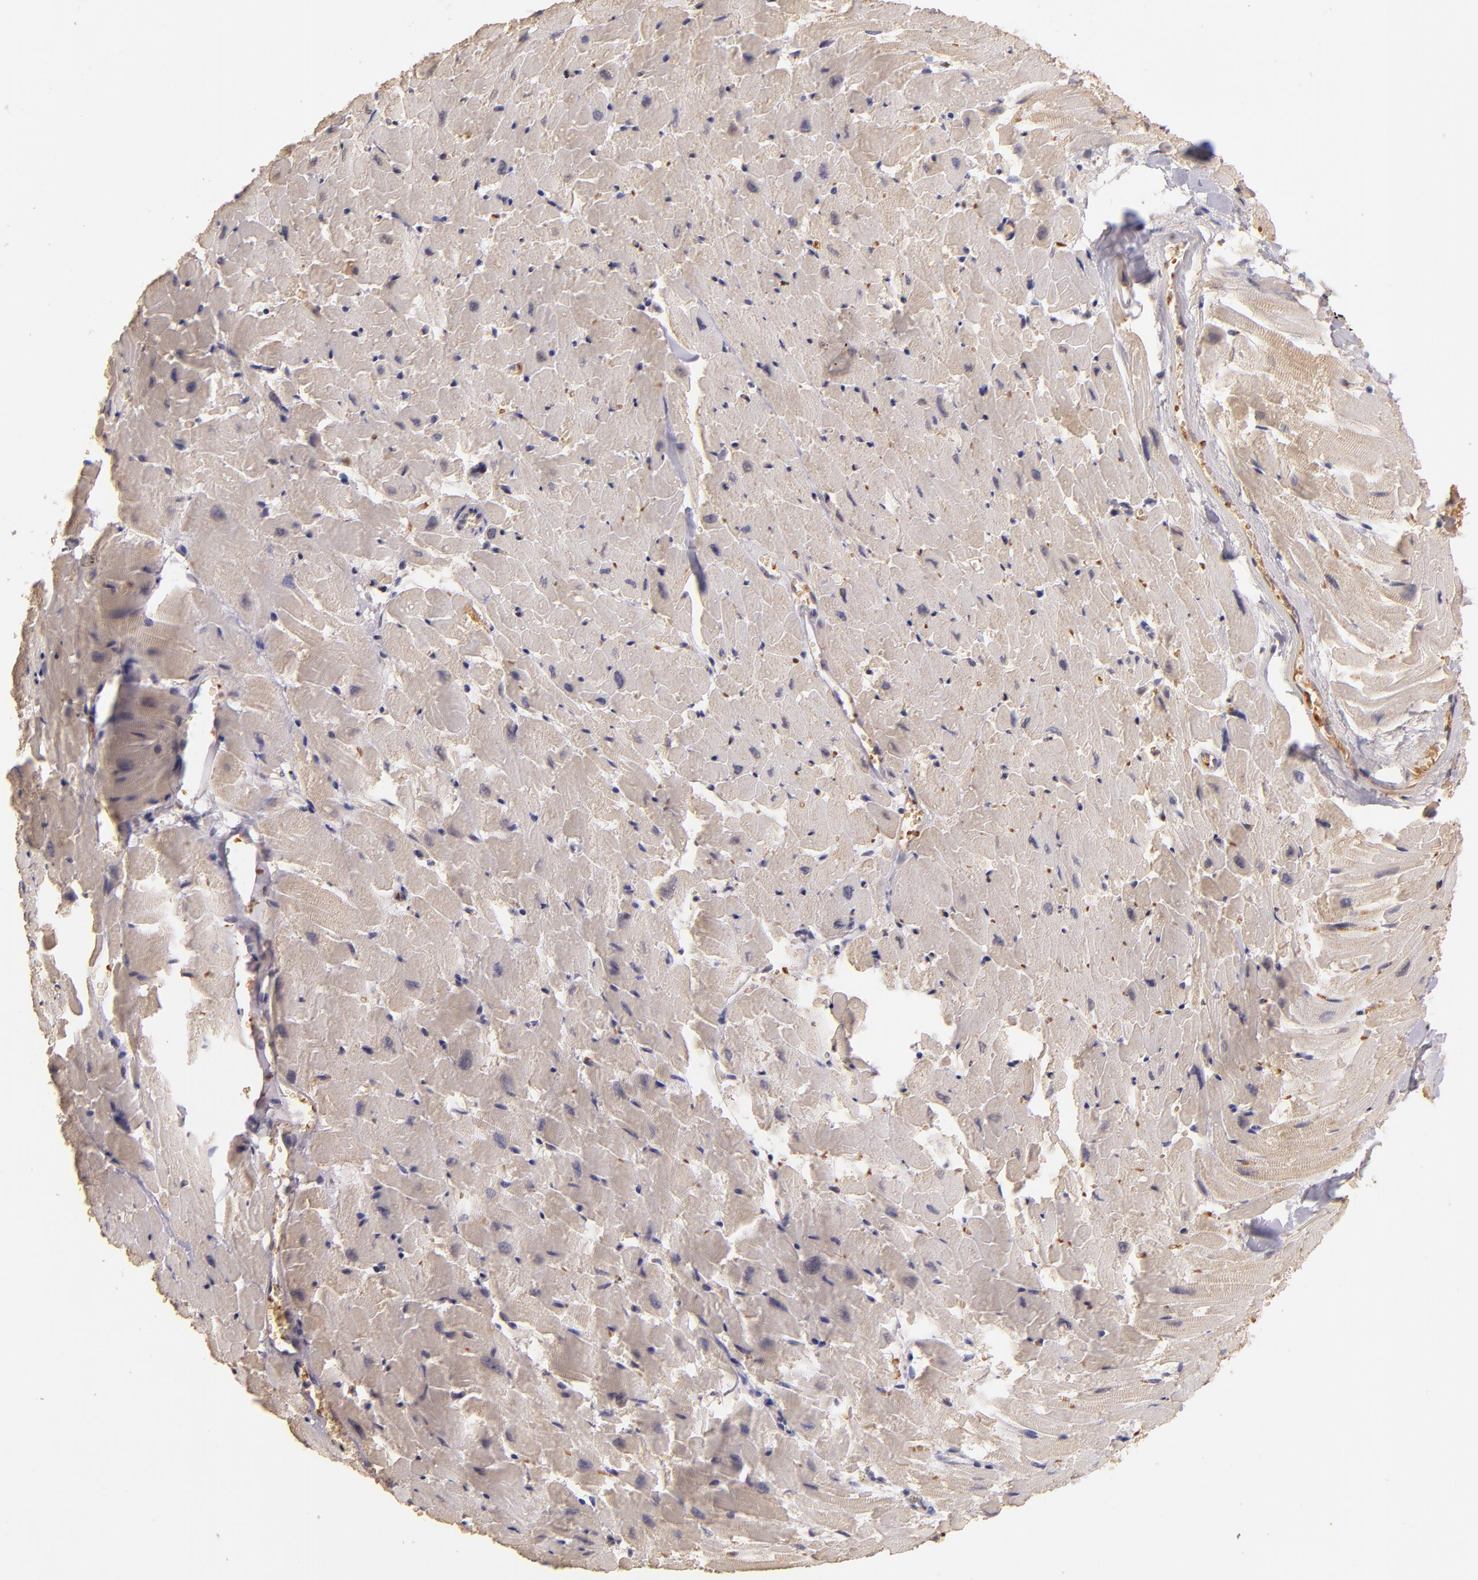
{"staining": {"intensity": "negative", "quantity": "none", "location": "none"}, "tissue": "heart muscle", "cell_type": "Cardiomyocytes", "image_type": "normal", "snomed": [{"axis": "morphology", "description": "Normal tissue, NOS"}, {"axis": "topography", "description": "Heart"}], "caption": "A high-resolution histopathology image shows immunohistochemistry staining of unremarkable heart muscle, which demonstrates no significant expression in cardiomyocytes.", "gene": "SERPINC1", "patient": {"sex": "female", "age": 19}}